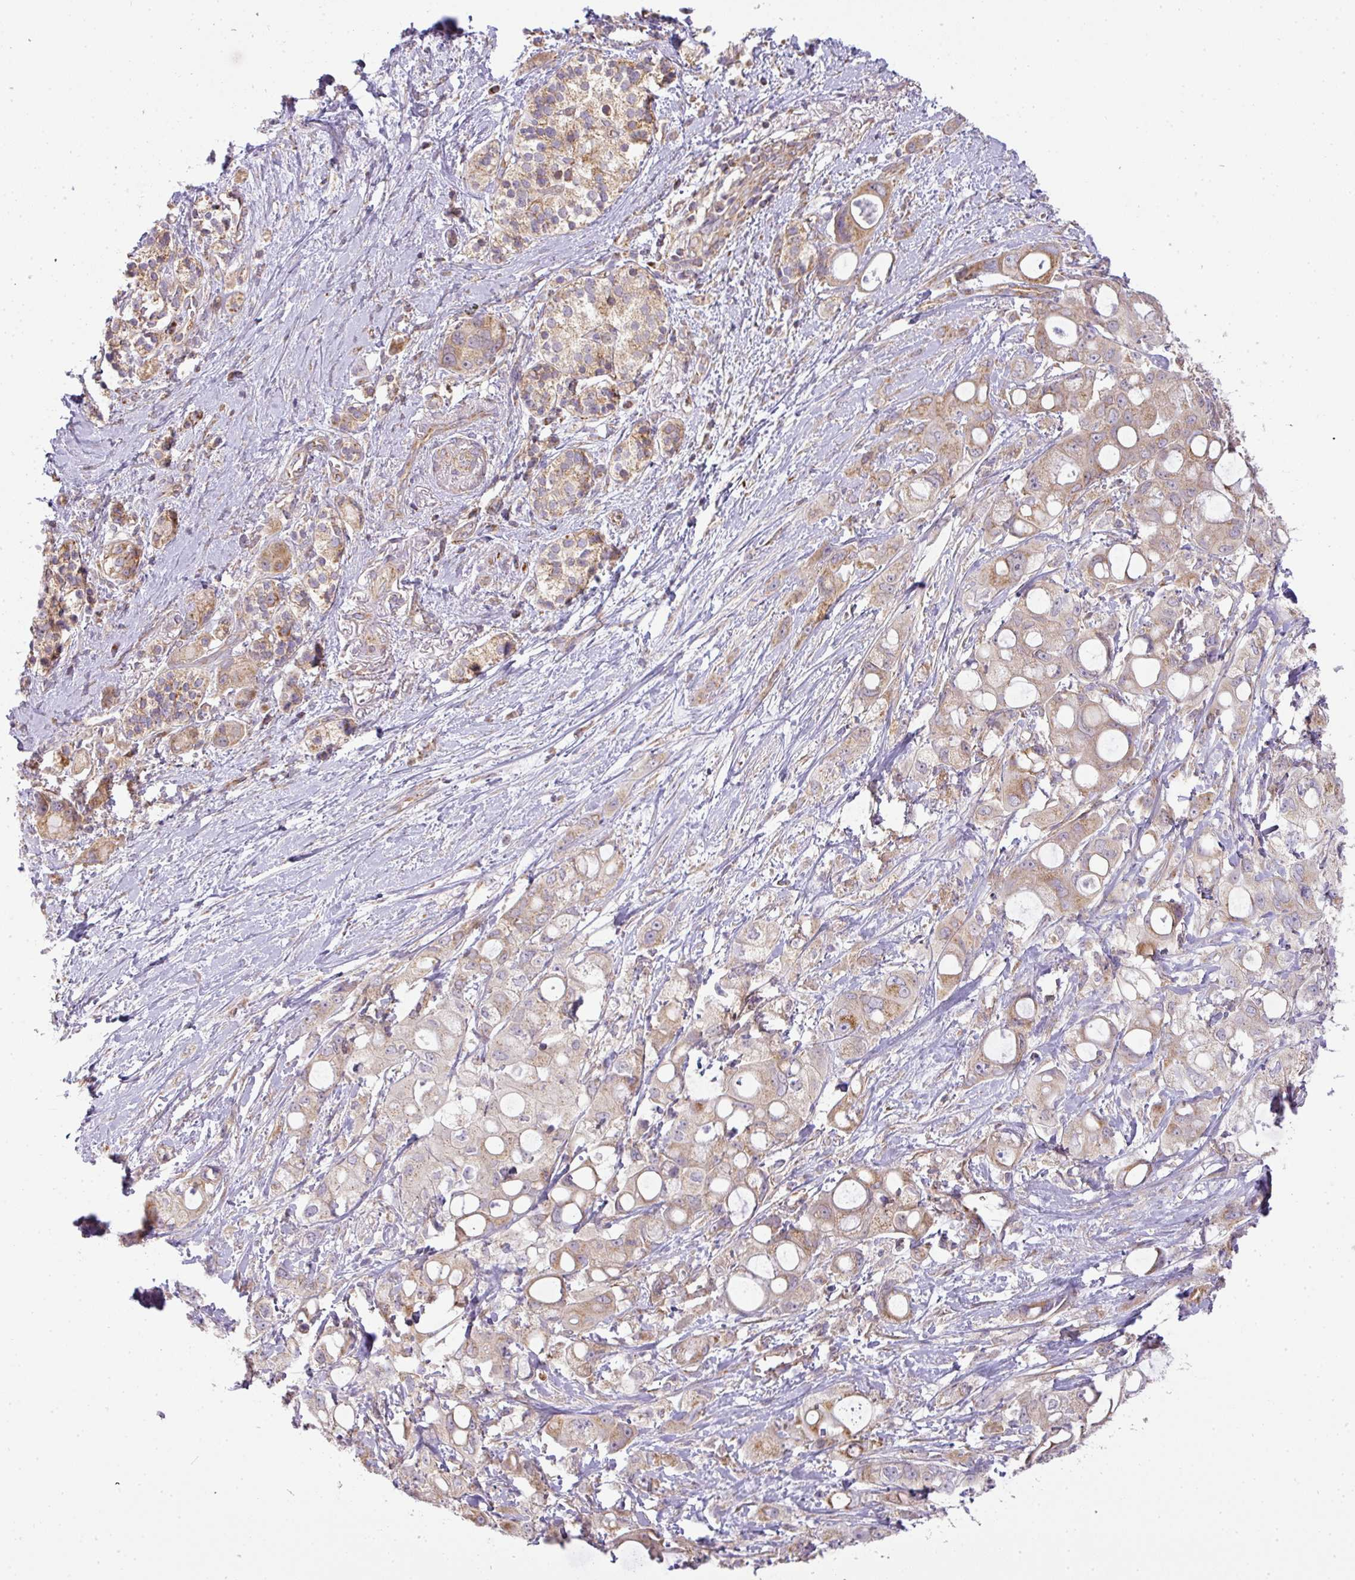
{"staining": {"intensity": "moderate", "quantity": ">75%", "location": "cytoplasmic/membranous"}, "tissue": "pancreatic cancer", "cell_type": "Tumor cells", "image_type": "cancer", "snomed": [{"axis": "morphology", "description": "Adenocarcinoma, NOS"}, {"axis": "topography", "description": "Pancreas"}], "caption": "The histopathology image demonstrates a brown stain indicating the presence of a protein in the cytoplasmic/membranous of tumor cells in pancreatic cancer (adenocarcinoma). The staining was performed using DAB to visualize the protein expression in brown, while the nuclei were stained in blue with hematoxylin (Magnification: 20x).", "gene": "ZNF211", "patient": {"sex": "male", "age": 68}}